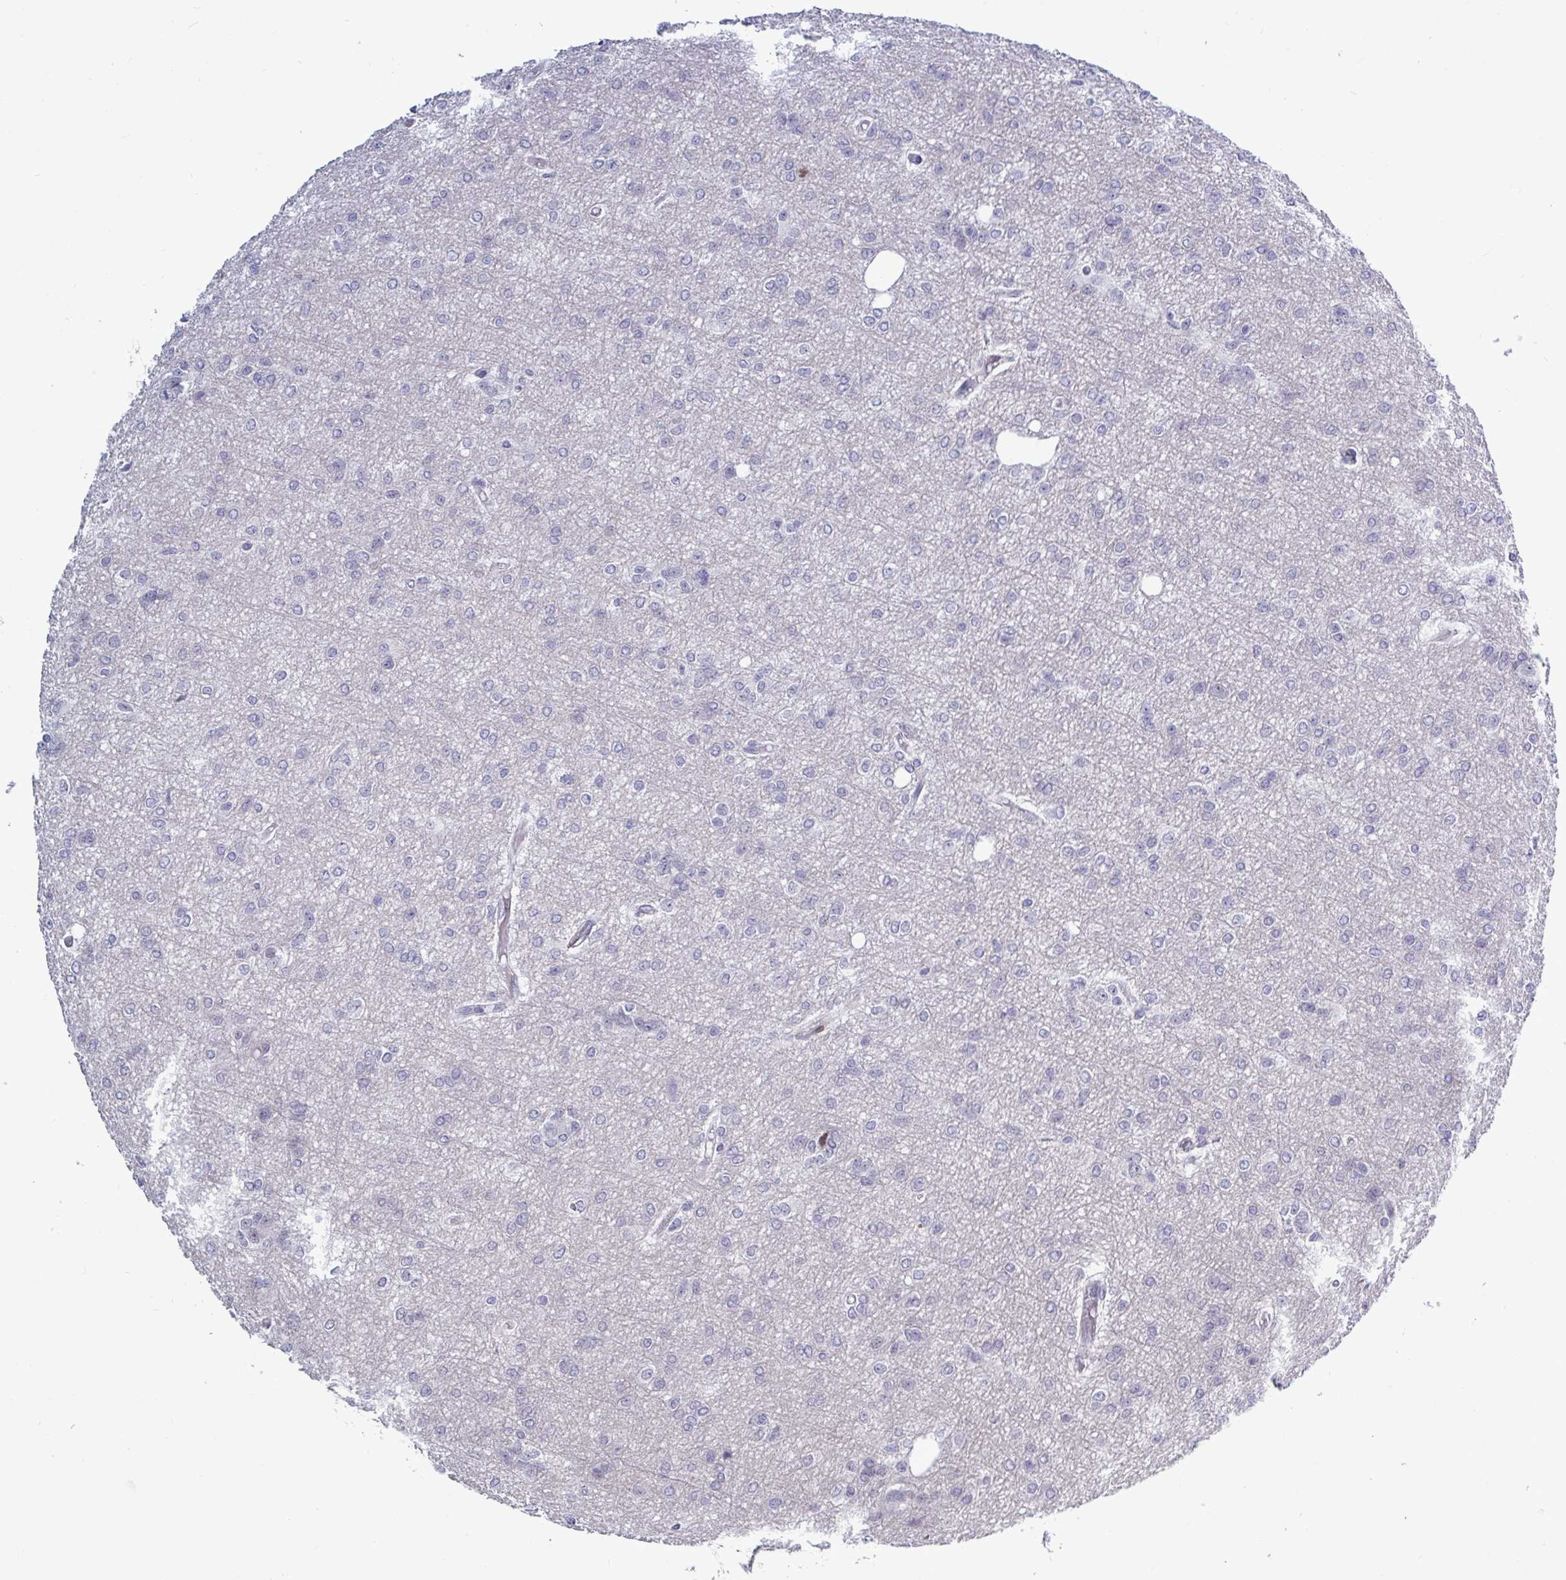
{"staining": {"intensity": "negative", "quantity": "none", "location": "none"}, "tissue": "glioma", "cell_type": "Tumor cells", "image_type": "cancer", "snomed": [{"axis": "morphology", "description": "Glioma, malignant, Low grade"}, {"axis": "topography", "description": "Brain"}], "caption": "Tumor cells are negative for protein expression in human malignant glioma (low-grade).", "gene": "TCEAL8", "patient": {"sex": "male", "age": 26}}